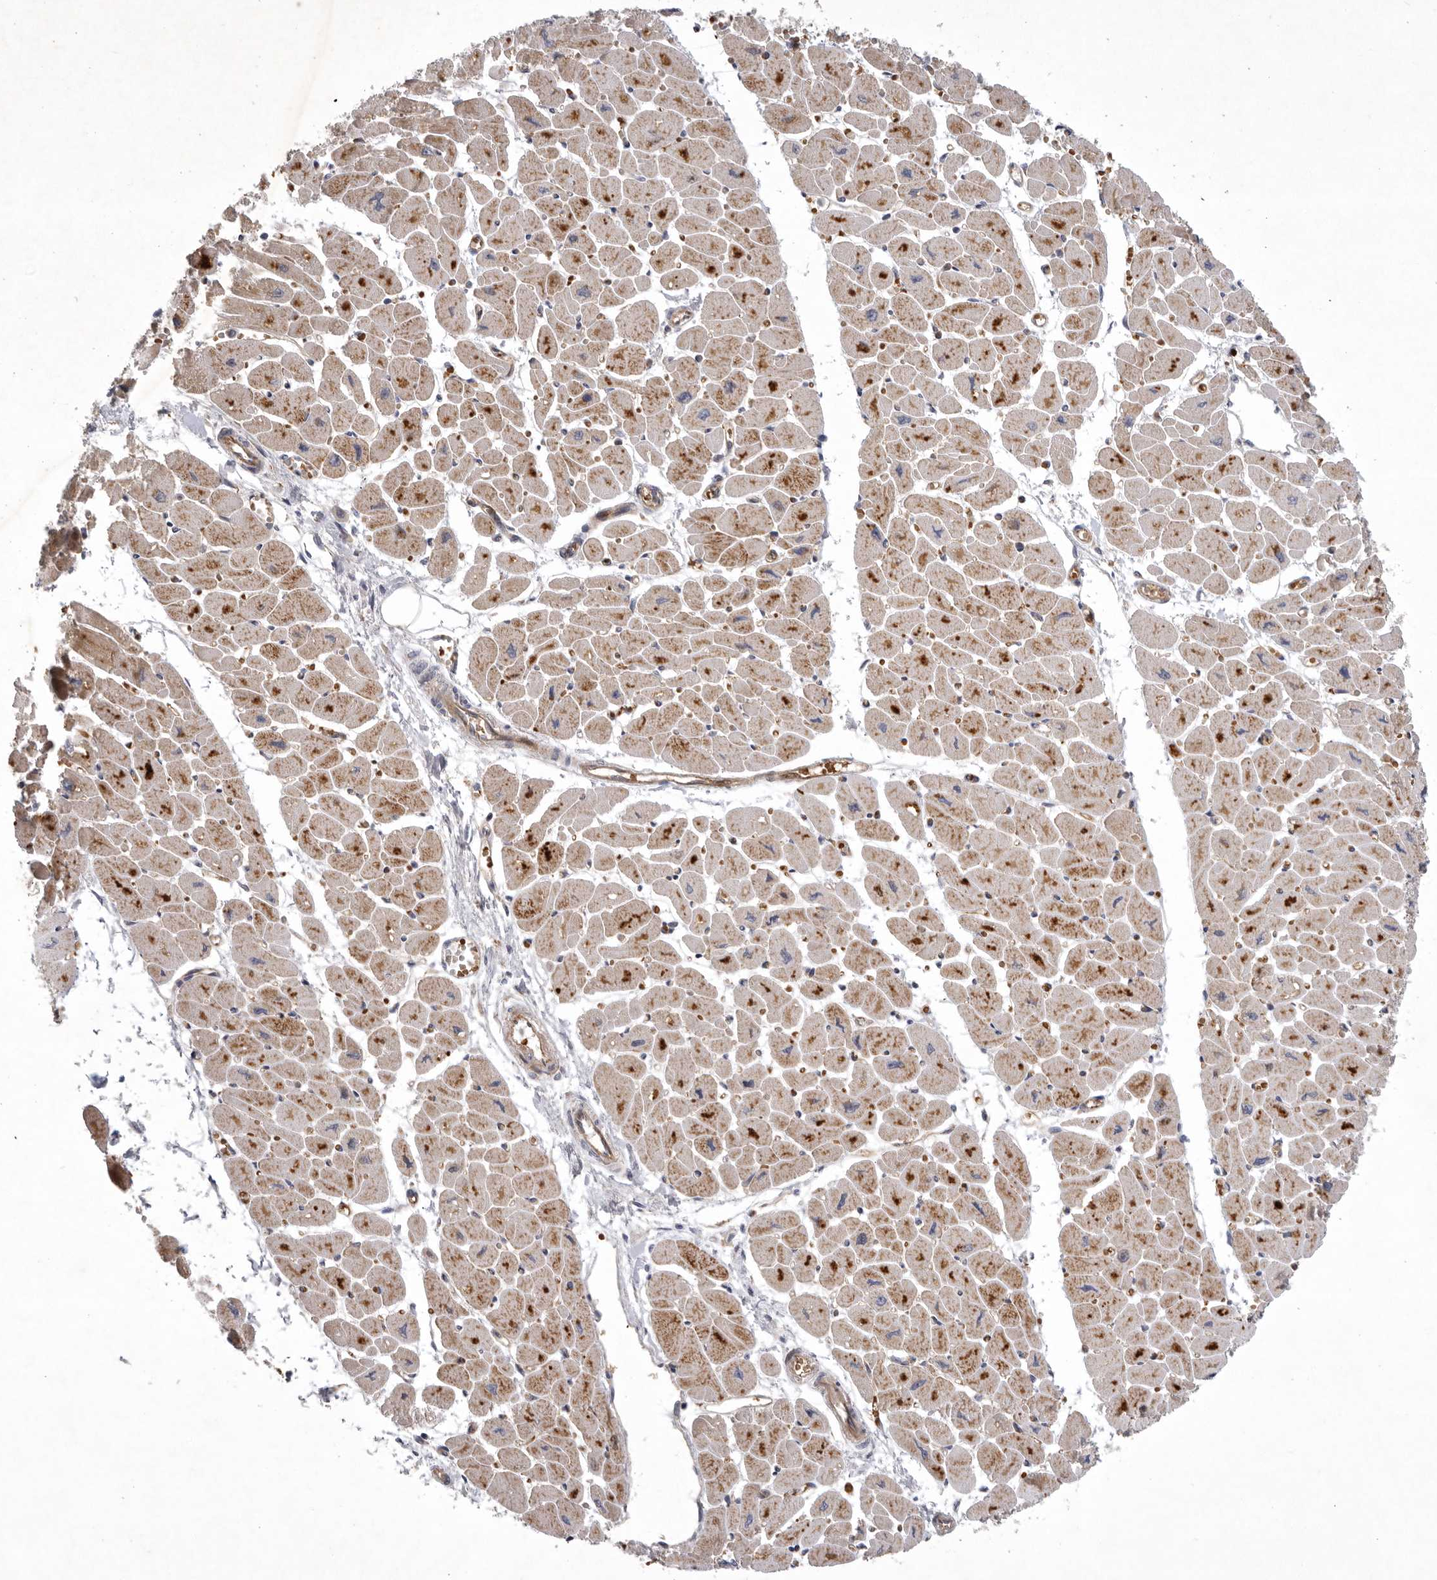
{"staining": {"intensity": "moderate", "quantity": ">75%", "location": "cytoplasmic/membranous"}, "tissue": "heart muscle", "cell_type": "Cardiomyocytes", "image_type": "normal", "snomed": [{"axis": "morphology", "description": "Normal tissue, NOS"}, {"axis": "topography", "description": "Heart"}], "caption": "Immunohistochemical staining of unremarkable human heart muscle displays >75% levels of moderate cytoplasmic/membranous protein staining in about >75% of cardiomyocytes.", "gene": "KIF2B", "patient": {"sex": "female", "age": 54}}